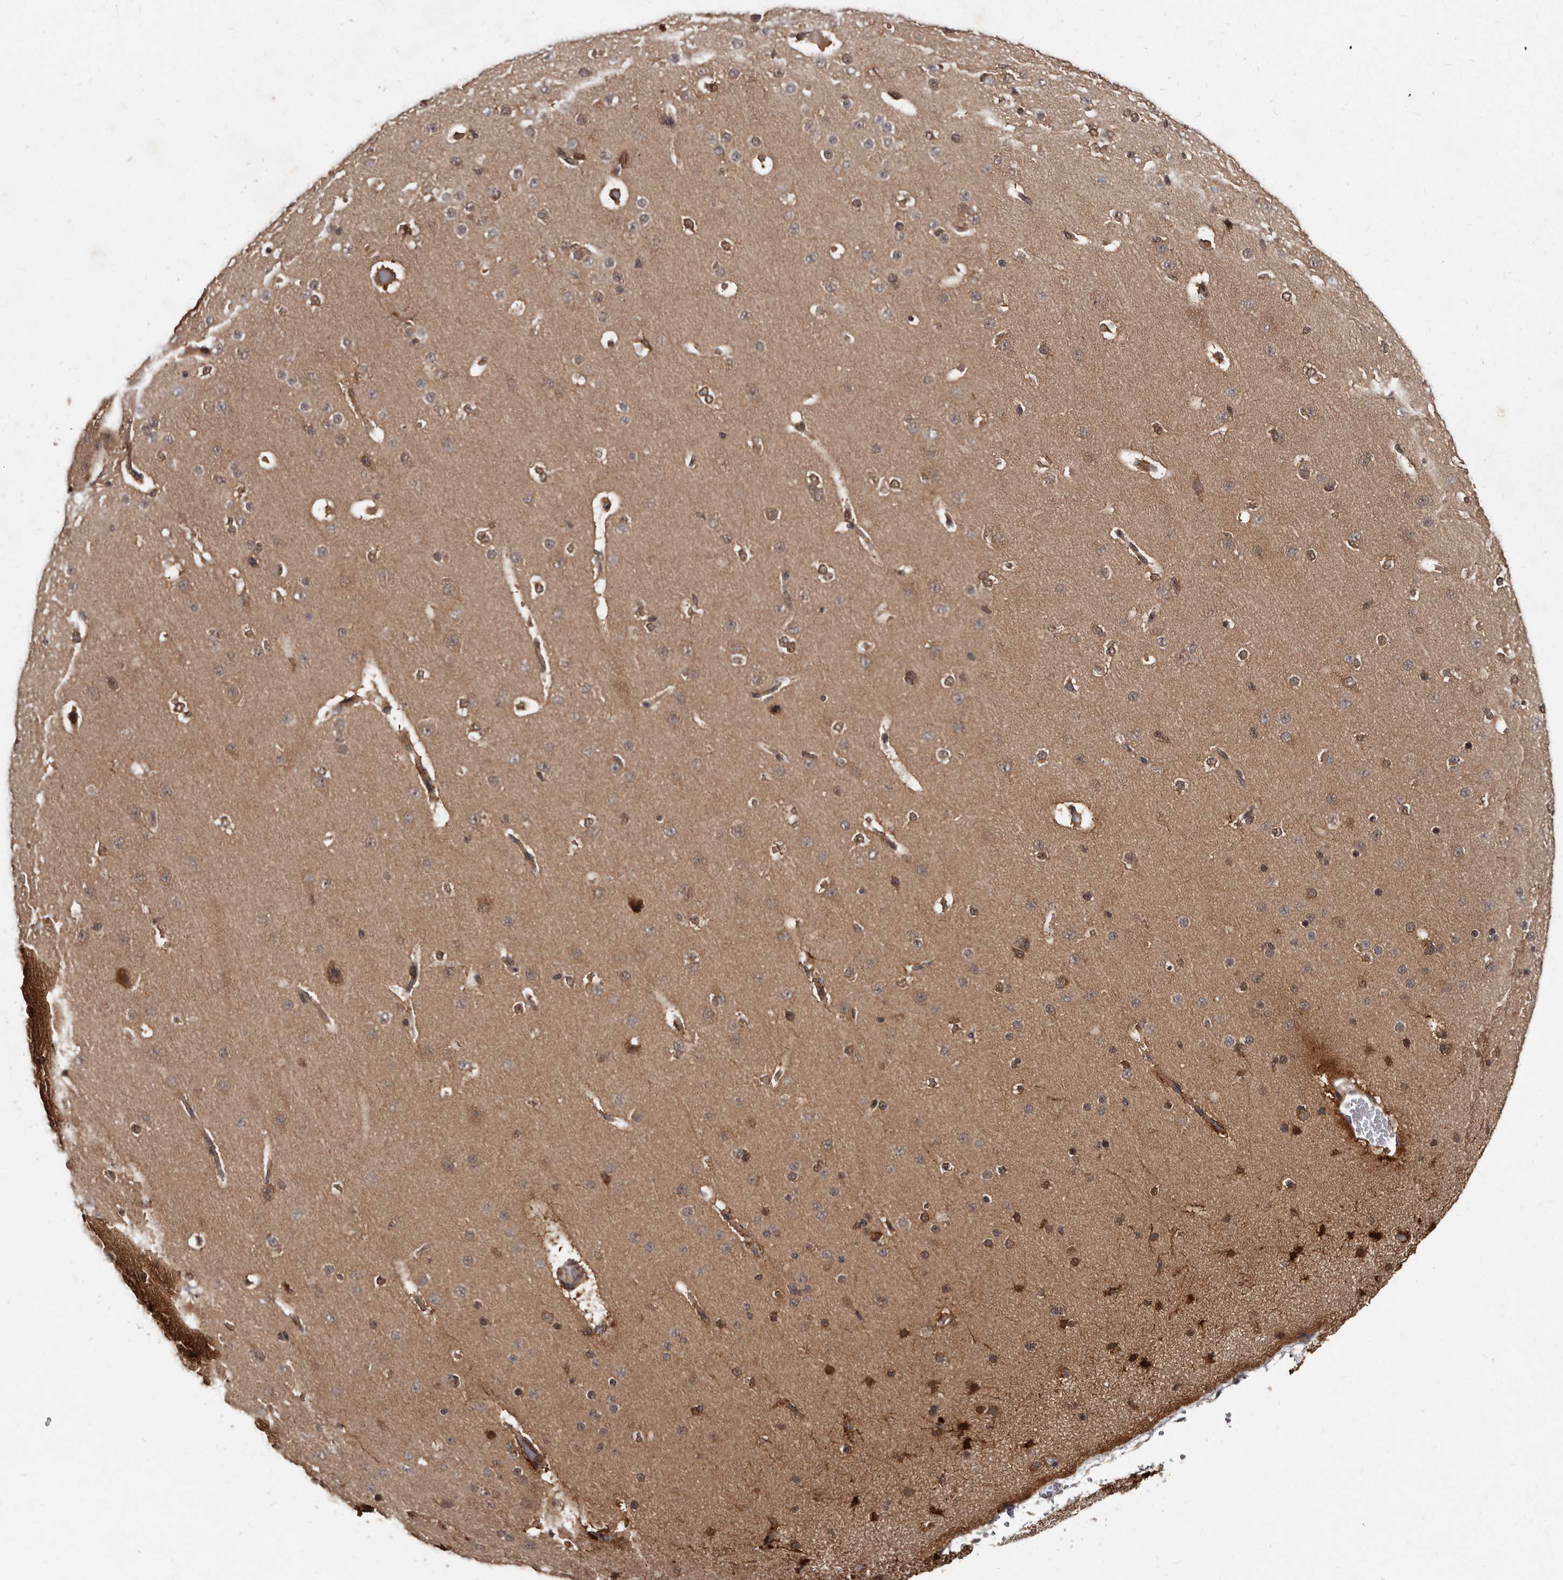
{"staining": {"intensity": "moderate", "quantity": ">75%", "location": "cytoplasmic/membranous"}, "tissue": "cerebral cortex", "cell_type": "Endothelial cells", "image_type": "normal", "snomed": [{"axis": "morphology", "description": "Normal tissue, NOS"}, {"axis": "morphology", "description": "Developmental malformation"}, {"axis": "topography", "description": "Cerebral cortex"}], "caption": "Cerebral cortex stained with DAB (3,3'-diaminobenzidine) immunohistochemistry (IHC) displays medium levels of moderate cytoplasmic/membranous positivity in approximately >75% of endothelial cells.", "gene": "PMVK", "patient": {"sex": "female", "age": 30}}